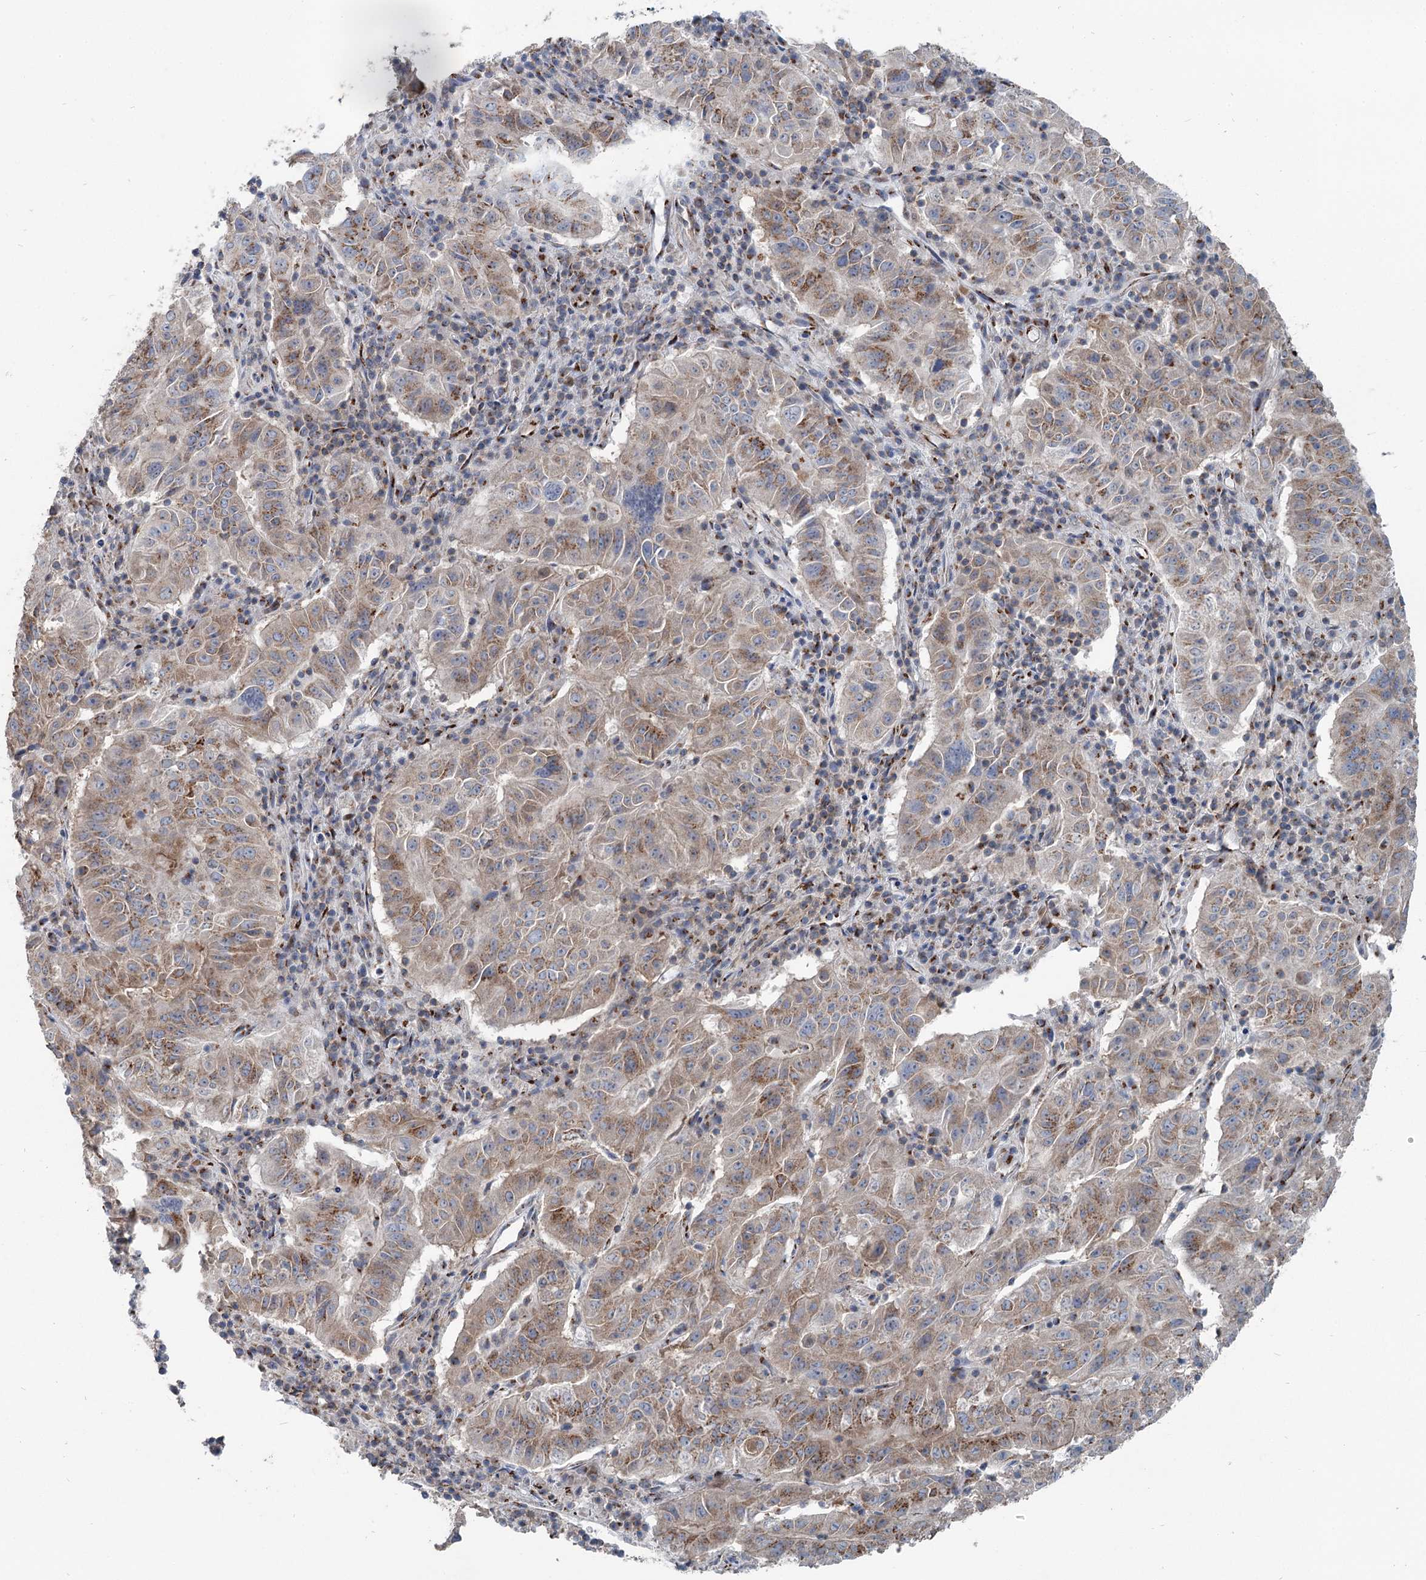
{"staining": {"intensity": "moderate", "quantity": ">75%", "location": "cytoplasmic/membranous"}, "tissue": "pancreatic cancer", "cell_type": "Tumor cells", "image_type": "cancer", "snomed": [{"axis": "morphology", "description": "Adenocarcinoma, NOS"}, {"axis": "topography", "description": "Pancreas"}], "caption": "Approximately >75% of tumor cells in adenocarcinoma (pancreatic) exhibit moderate cytoplasmic/membranous protein expression as visualized by brown immunohistochemical staining.", "gene": "ITIH5", "patient": {"sex": "male", "age": 63}}